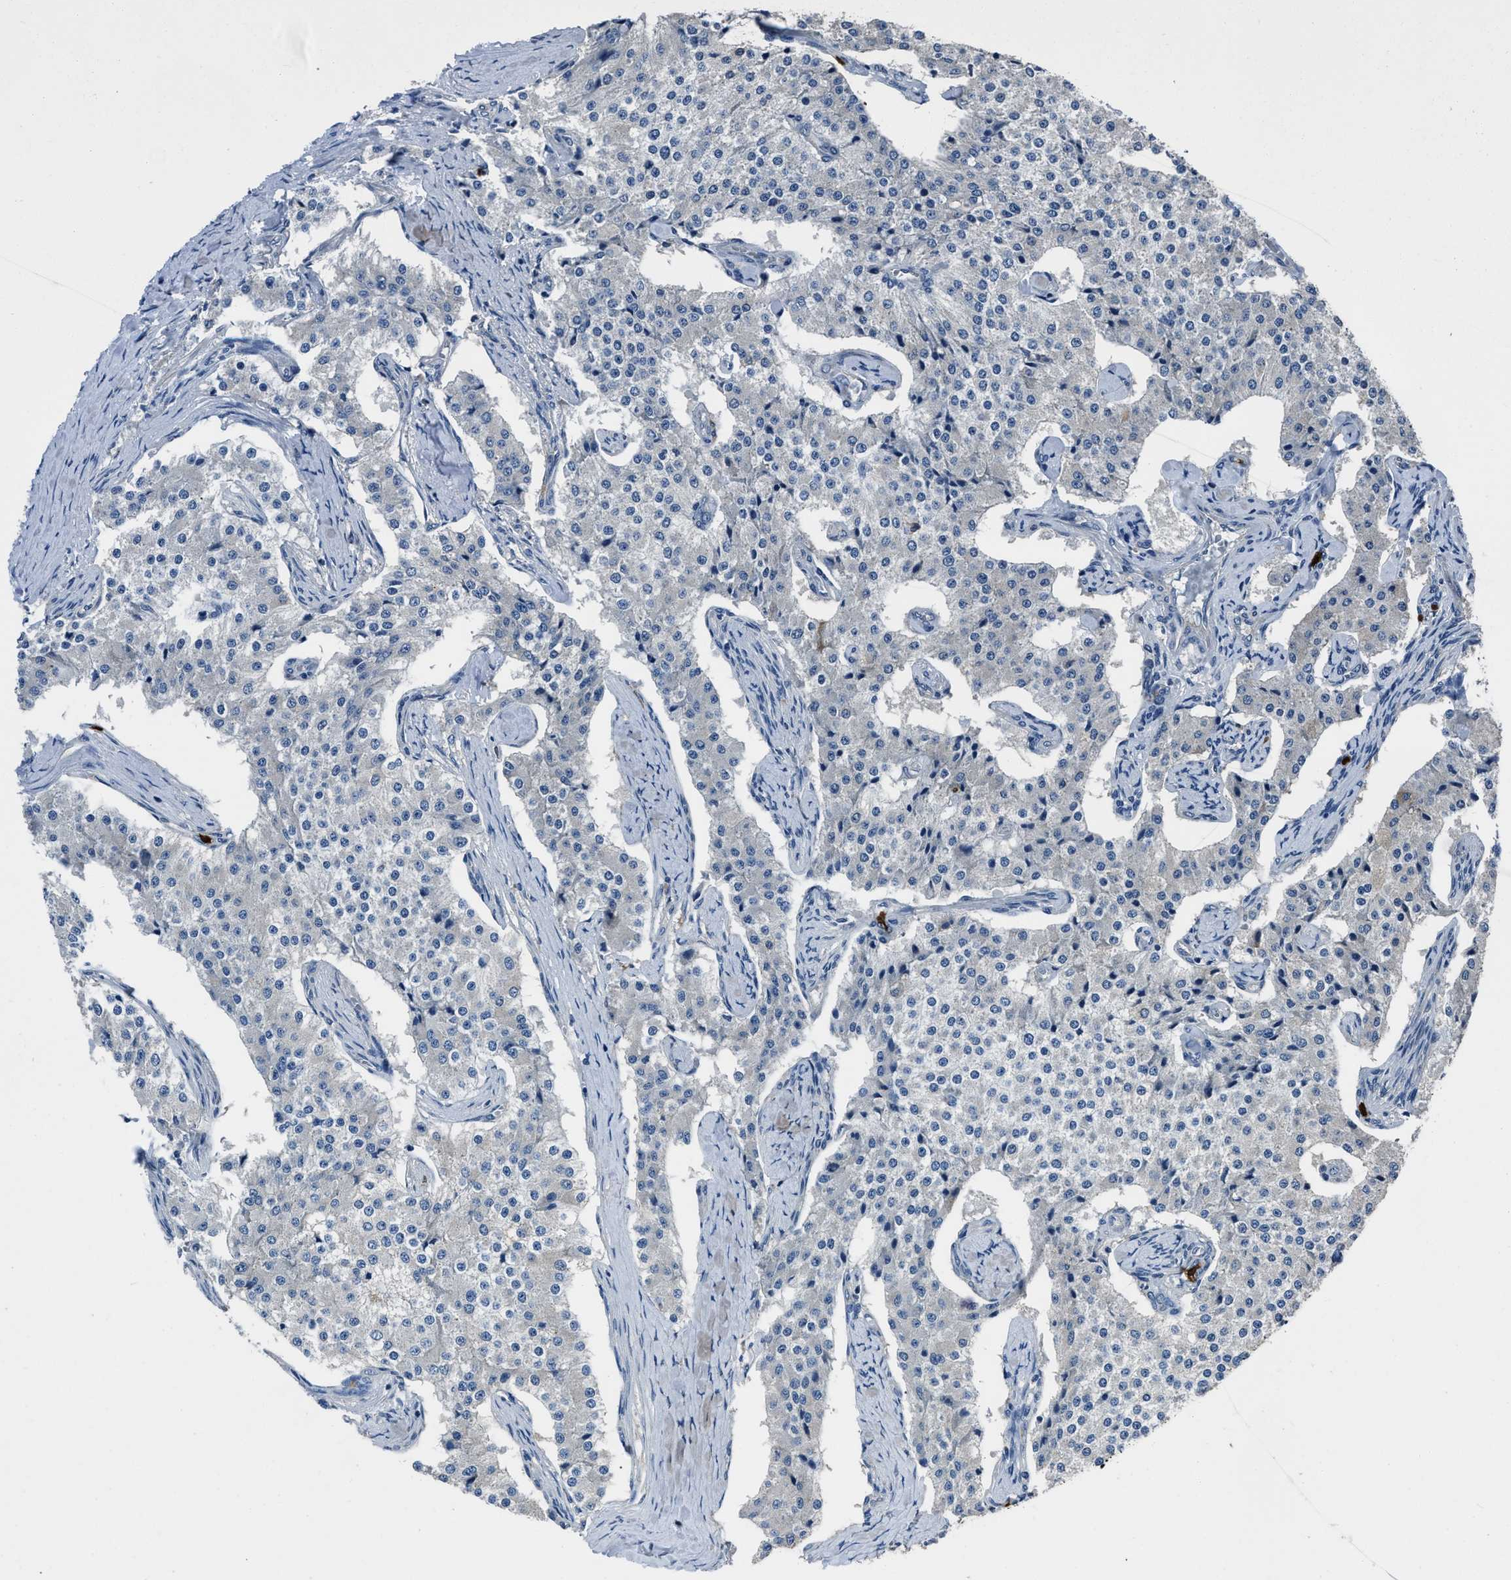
{"staining": {"intensity": "negative", "quantity": "none", "location": "none"}, "tissue": "carcinoid", "cell_type": "Tumor cells", "image_type": "cancer", "snomed": [{"axis": "morphology", "description": "Carcinoid, malignant, NOS"}, {"axis": "topography", "description": "Colon"}], "caption": "Tumor cells show no significant staining in malignant carcinoid. Nuclei are stained in blue.", "gene": "ANGPT1", "patient": {"sex": "female", "age": 52}}